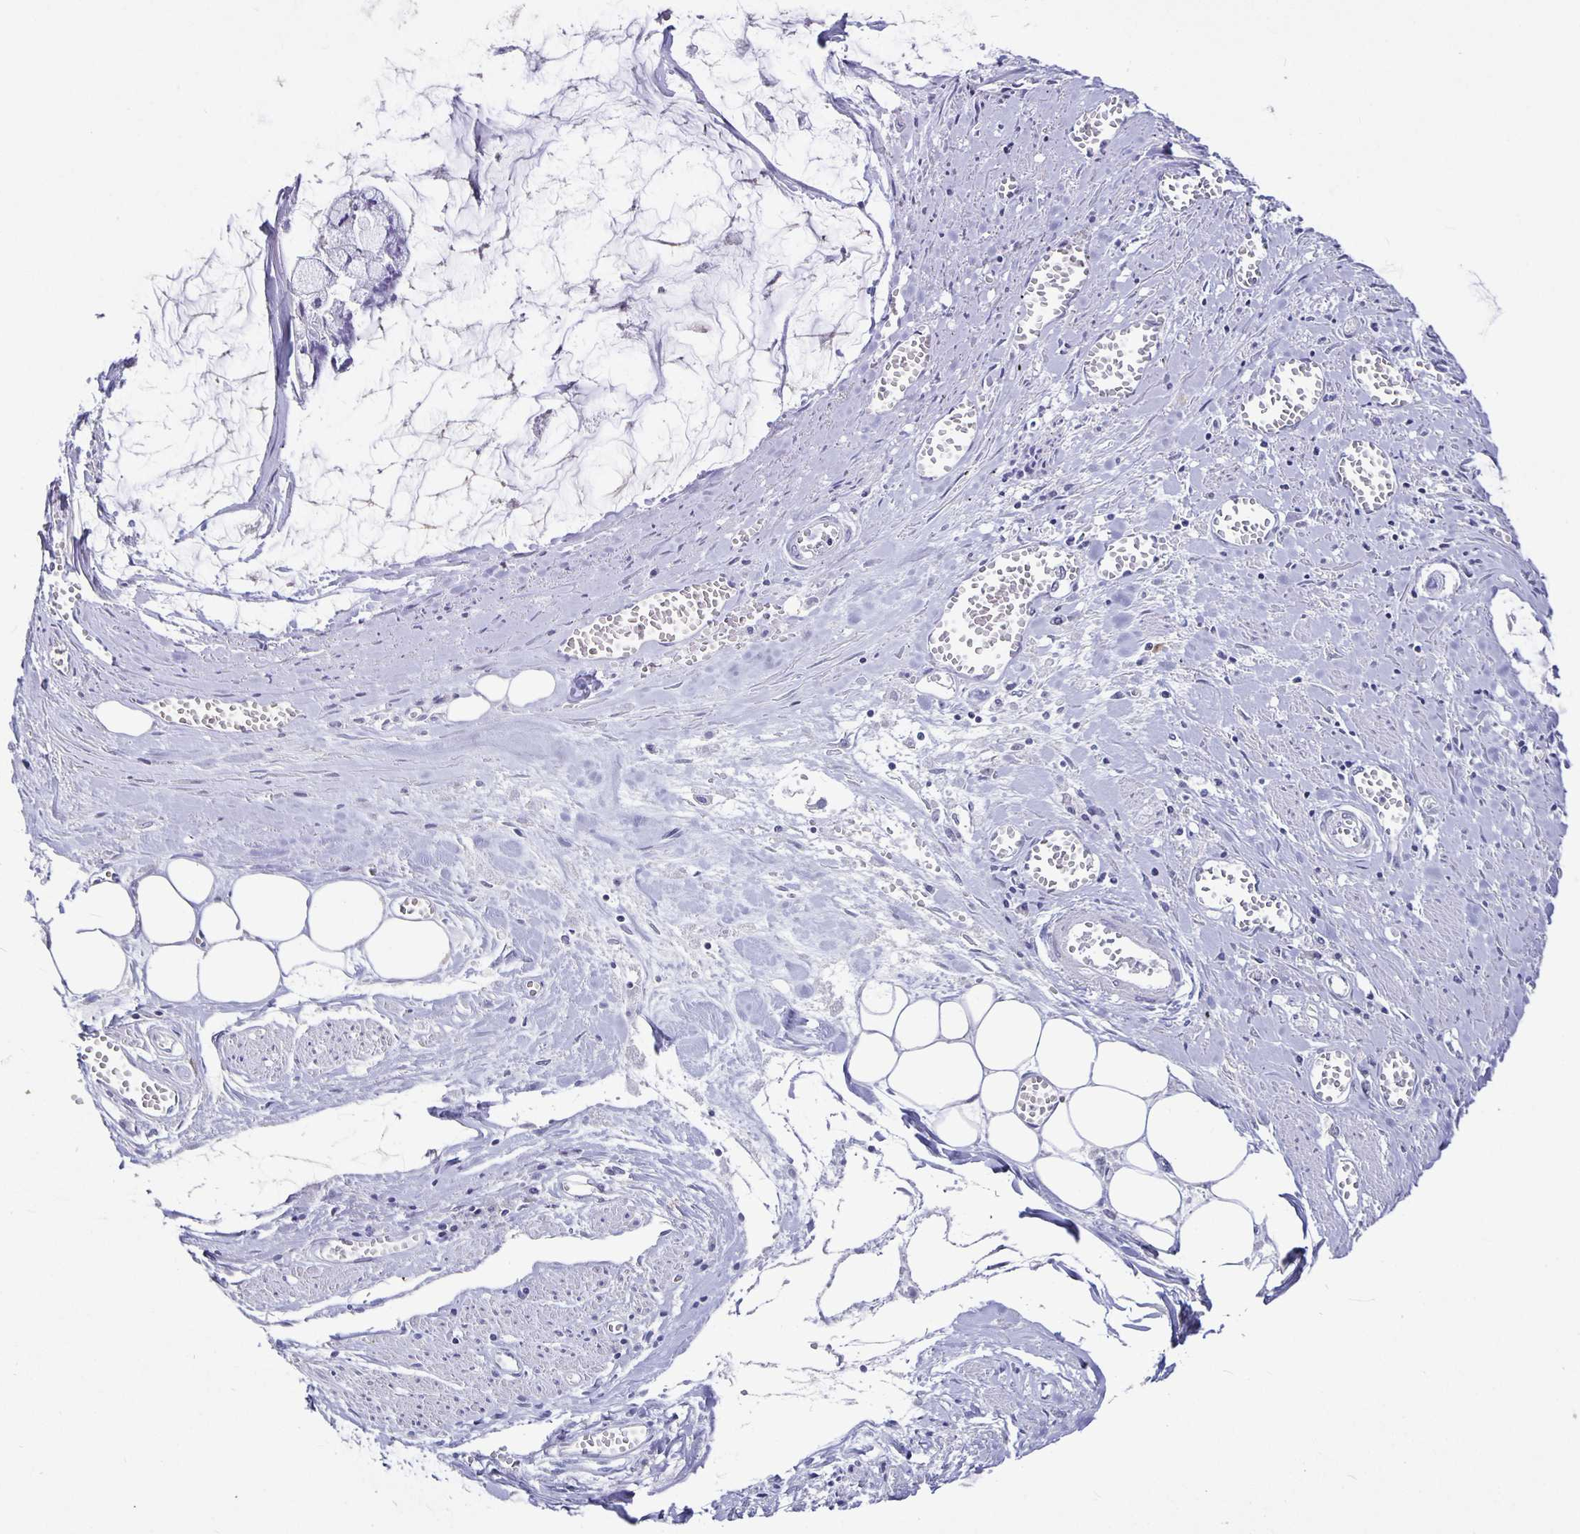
{"staining": {"intensity": "negative", "quantity": "none", "location": "none"}, "tissue": "ovarian cancer", "cell_type": "Tumor cells", "image_type": "cancer", "snomed": [{"axis": "morphology", "description": "Cystadenocarcinoma, mucinous, NOS"}, {"axis": "topography", "description": "Ovary"}], "caption": "The immunohistochemistry photomicrograph has no significant staining in tumor cells of ovarian cancer (mucinous cystadenocarcinoma) tissue.", "gene": "OLIG2", "patient": {"sex": "female", "age": 90}}